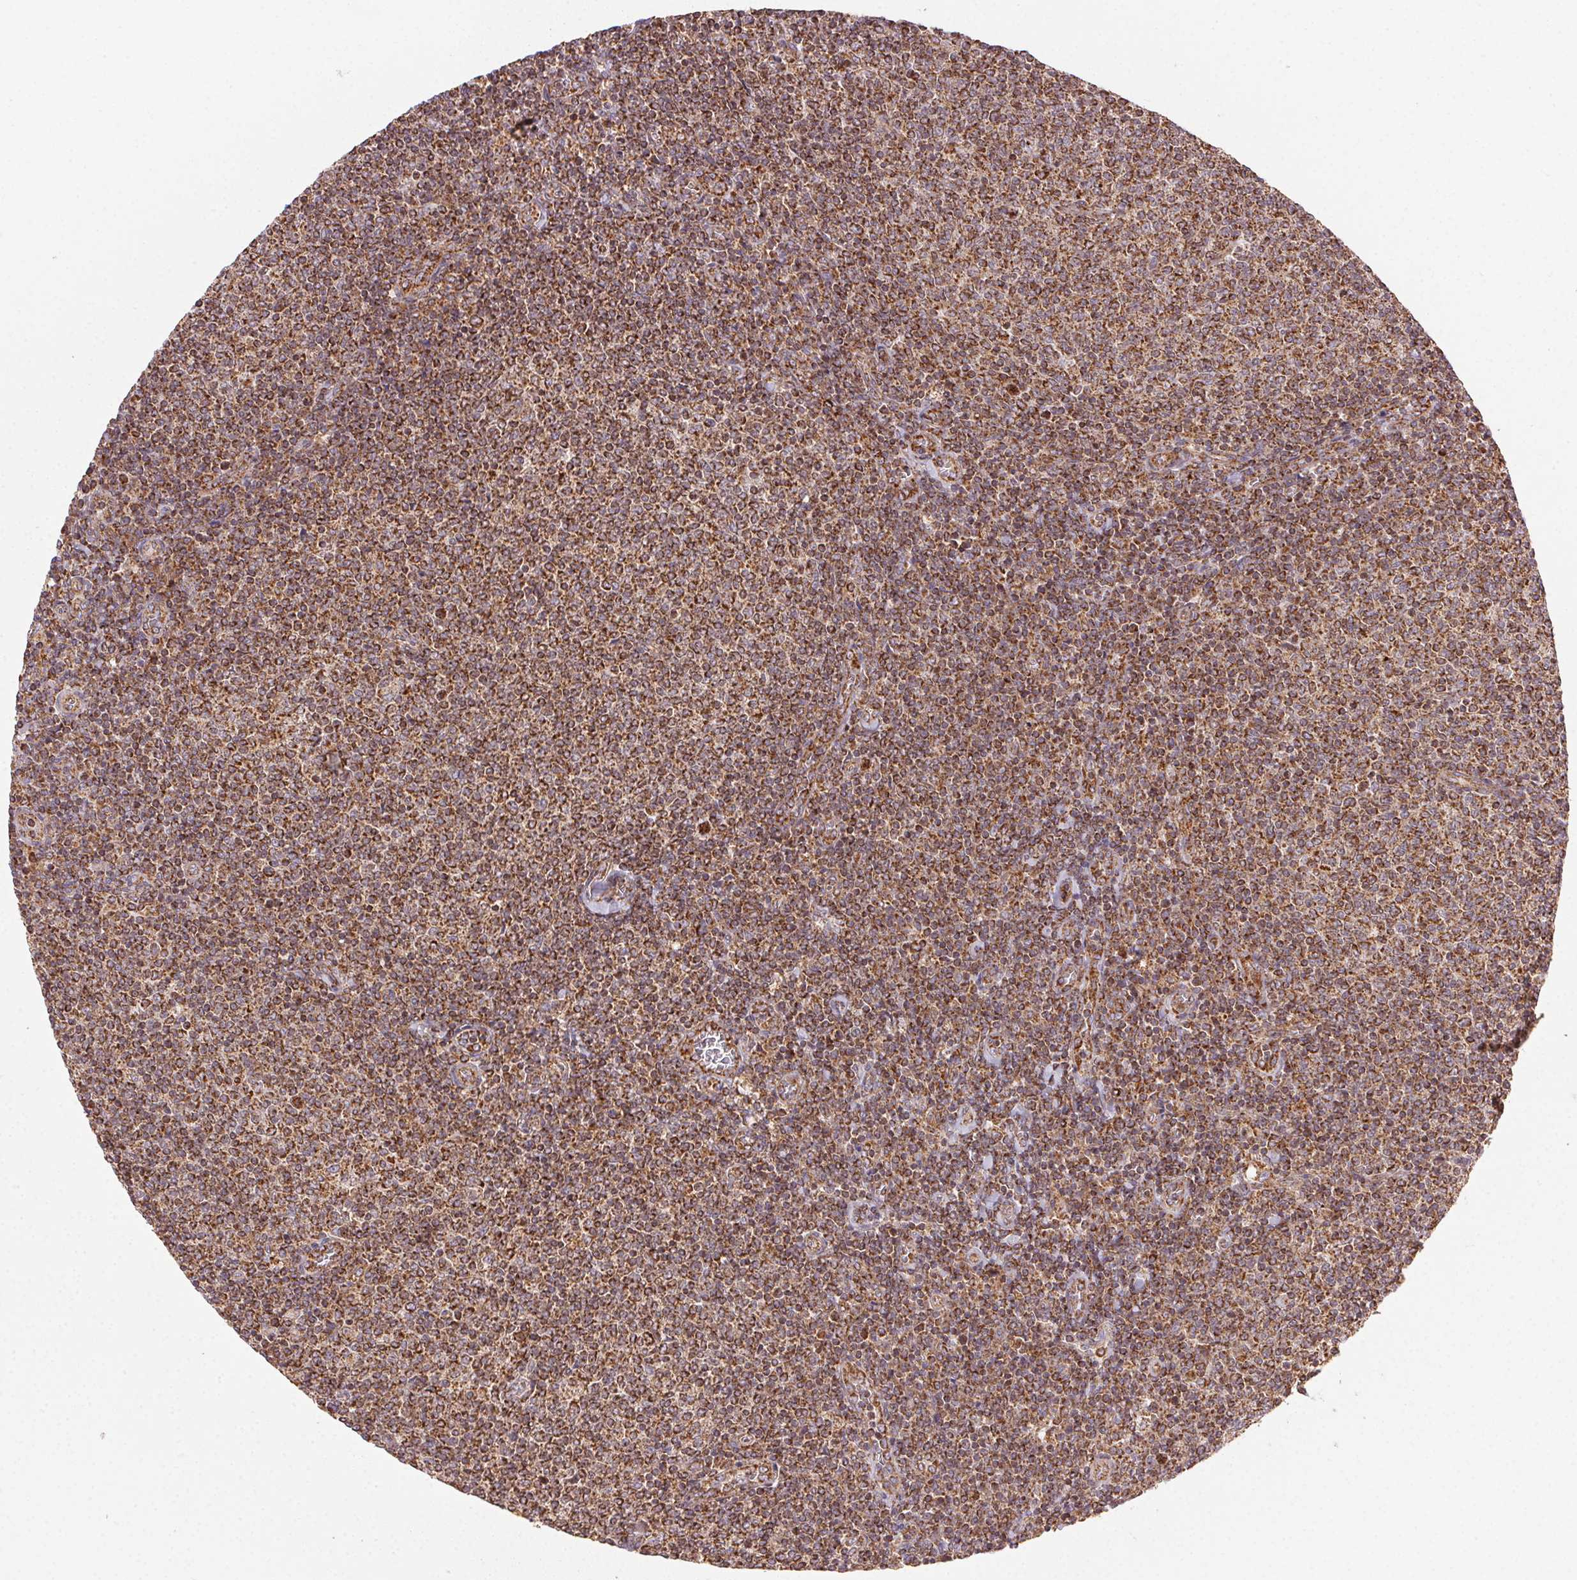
{"staining": {"intensity": "strong", "quantity": ">75%", "location": "cytoplasmic/membranous"}, "tissue": "lymphoma", "cell_type": "Tumor cells", "image_type": "cancer", "snomed": [{"axis": "morphology", "description": "Malignant lymphoma, non-Hodgkin's type, Low grade"}, {"axis": "topography", "description": "Lymph node"}], "caption": "Immunohistochemical staining of human low-grade malignant lymphoma, non-Hodgkin's type shows high levels of strong cytoplasmic/membranous protein positivity in approximately >75% of tumor cells. Using DAB (3,3'-diaminobenzidine) (brown) and hematoxylin (blue) stains, captured at high magnification using brightfield microscopy.", "gene": "CLPB", "patient": {"sex": "male", "age": 52}}